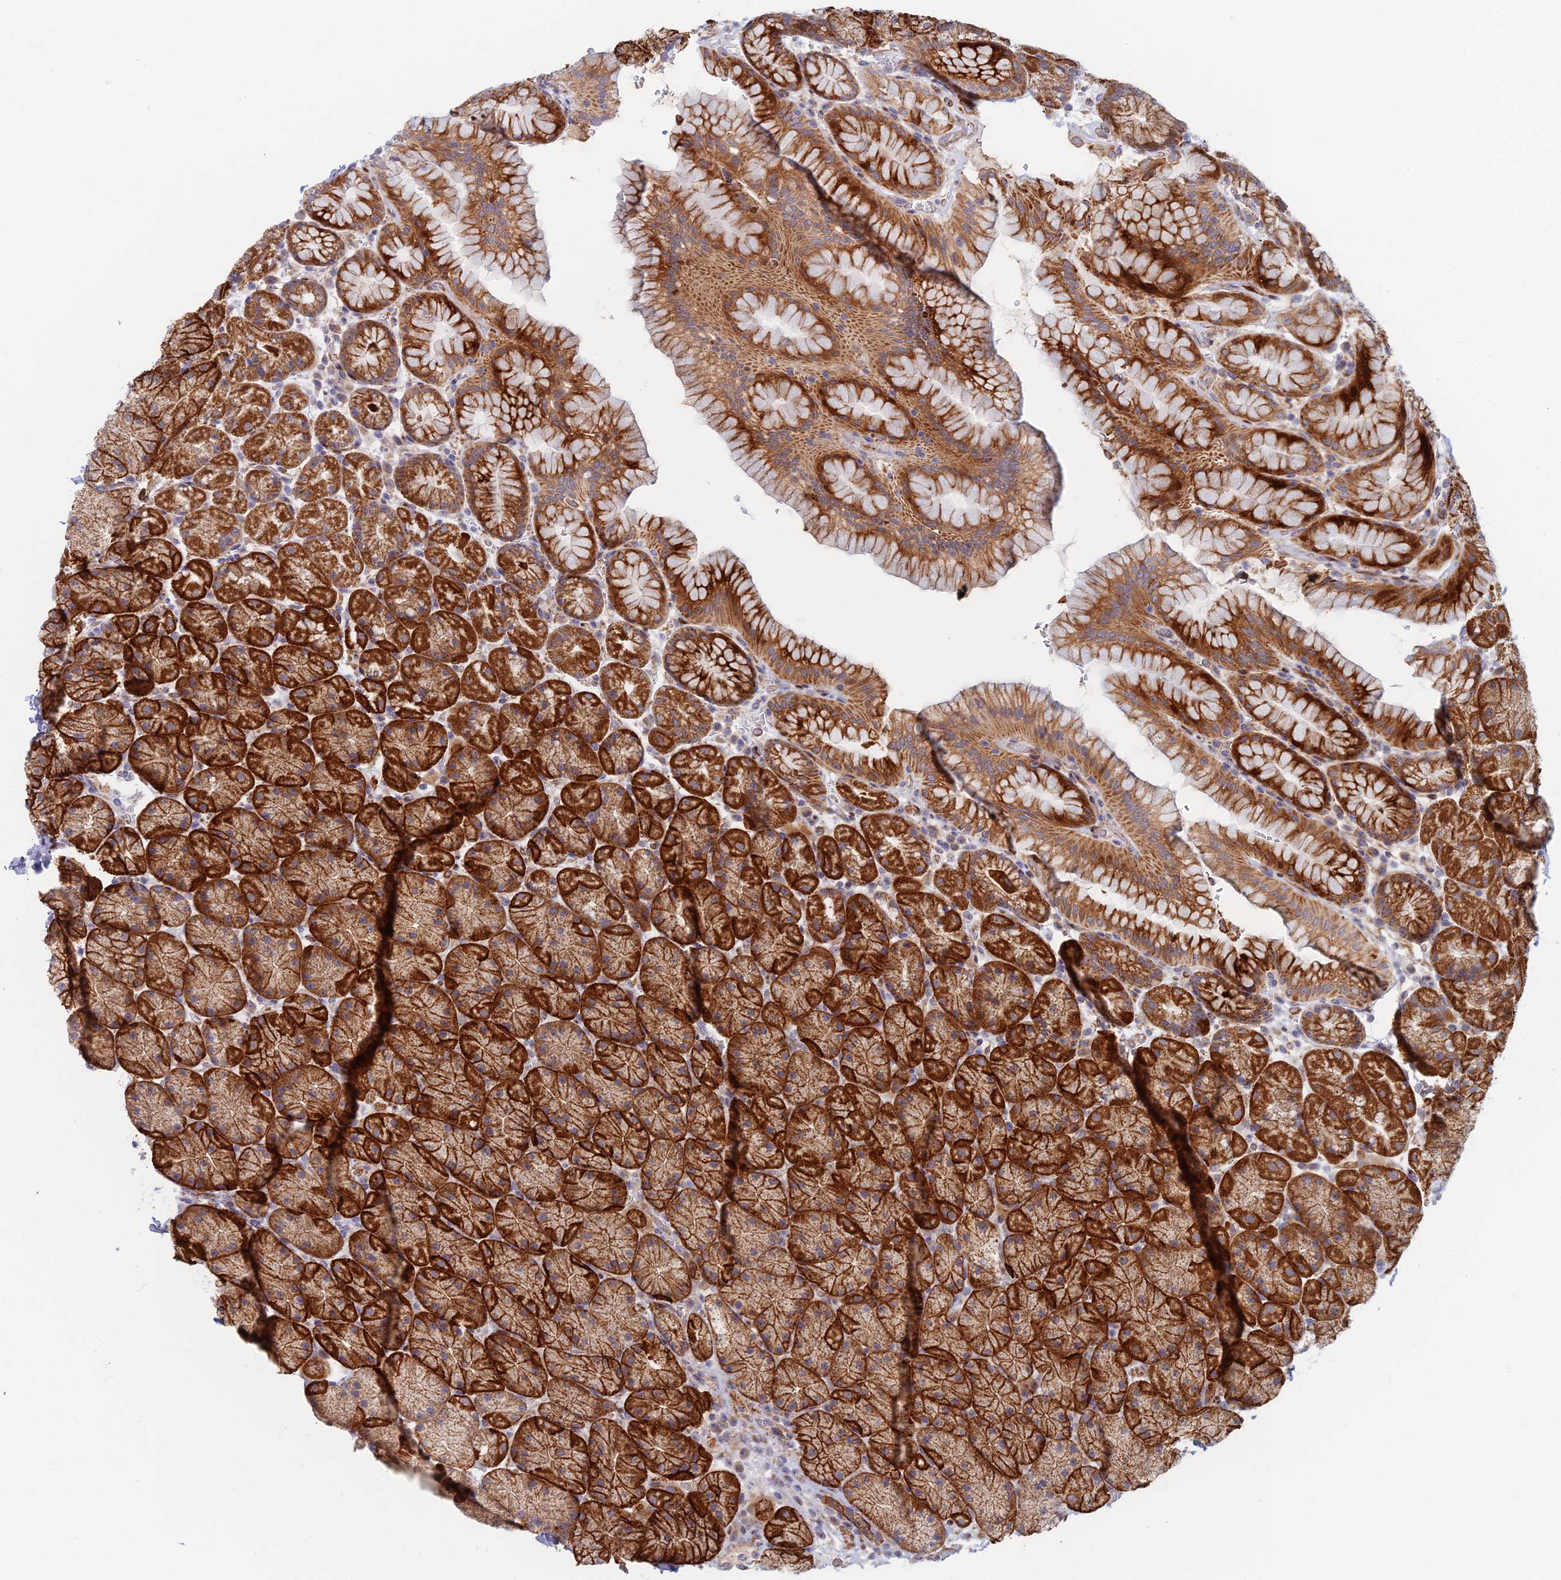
{"staining": {"intensity": "strong", "quantity": ">75%", "location": "cytoplasmic/membranous"}, "tissue": "stomach", "cell_type": "Glandular cells", "image_type": "normal", "snomed": [{"axis": "morphology", "description": "Normal tissue, NOS"}, {"axis": "topography", "description": "Stomach, upper"}, {"axis": "topography", "description": "Stomach, lower"}], "caption": "A photomicrograph showing strong cytoplasmic/membranous positivity in about >75% of glandular cells in benign stomach, as visualized by brown immunohistochemical staining.", "gene": "C15orf40", "patient": {"sex": "male", "age": 67}}